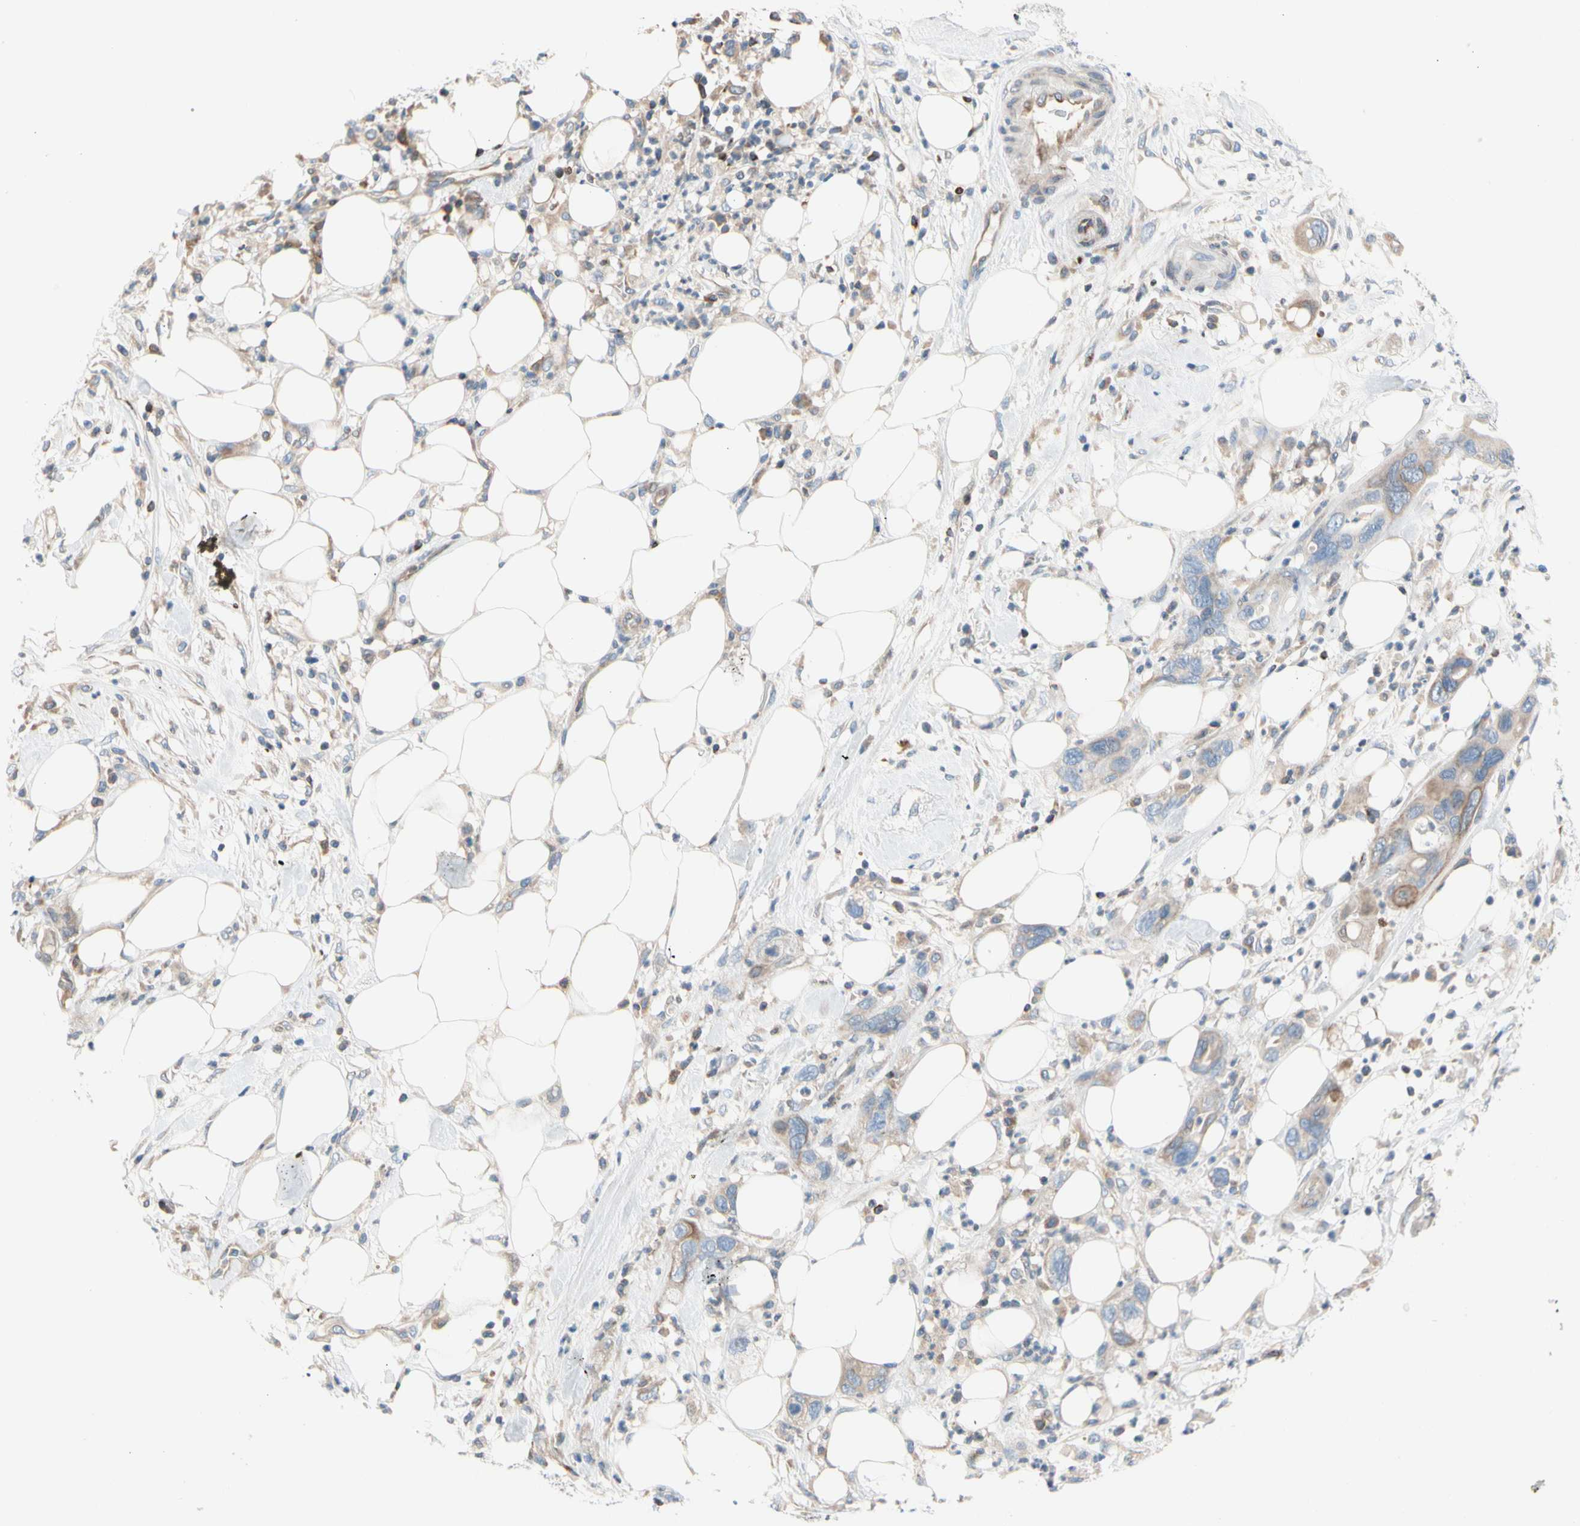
{"staining": {"intensity": "weak", "quantity": "25%-75%", "location": "cytoplasmic/membranous"}, "tissue": "pancreatic cancer", "cell_type": "Tumor cells", "image_type": "cancer", "snomed": [{"axis": "morphology", "description": "Adenocarcinoma, NOS"}, {"axis": "topography", "description": "Pancreas"}], "caption": "A high-resolution histopathology image shows immunohistochemistry (IHC) staining of pancreatic cancer (adenocarcinoma), which reveals weak cytoplasmic/membranous positivity in about 25%-75% of tumor cells. (DAB (3,3'-diaminobenzidine) = brown stain, brightfield microscopy at high magnification).", "gene": "MAP3K3", "patient": {"sex": "female", "age": 71}}